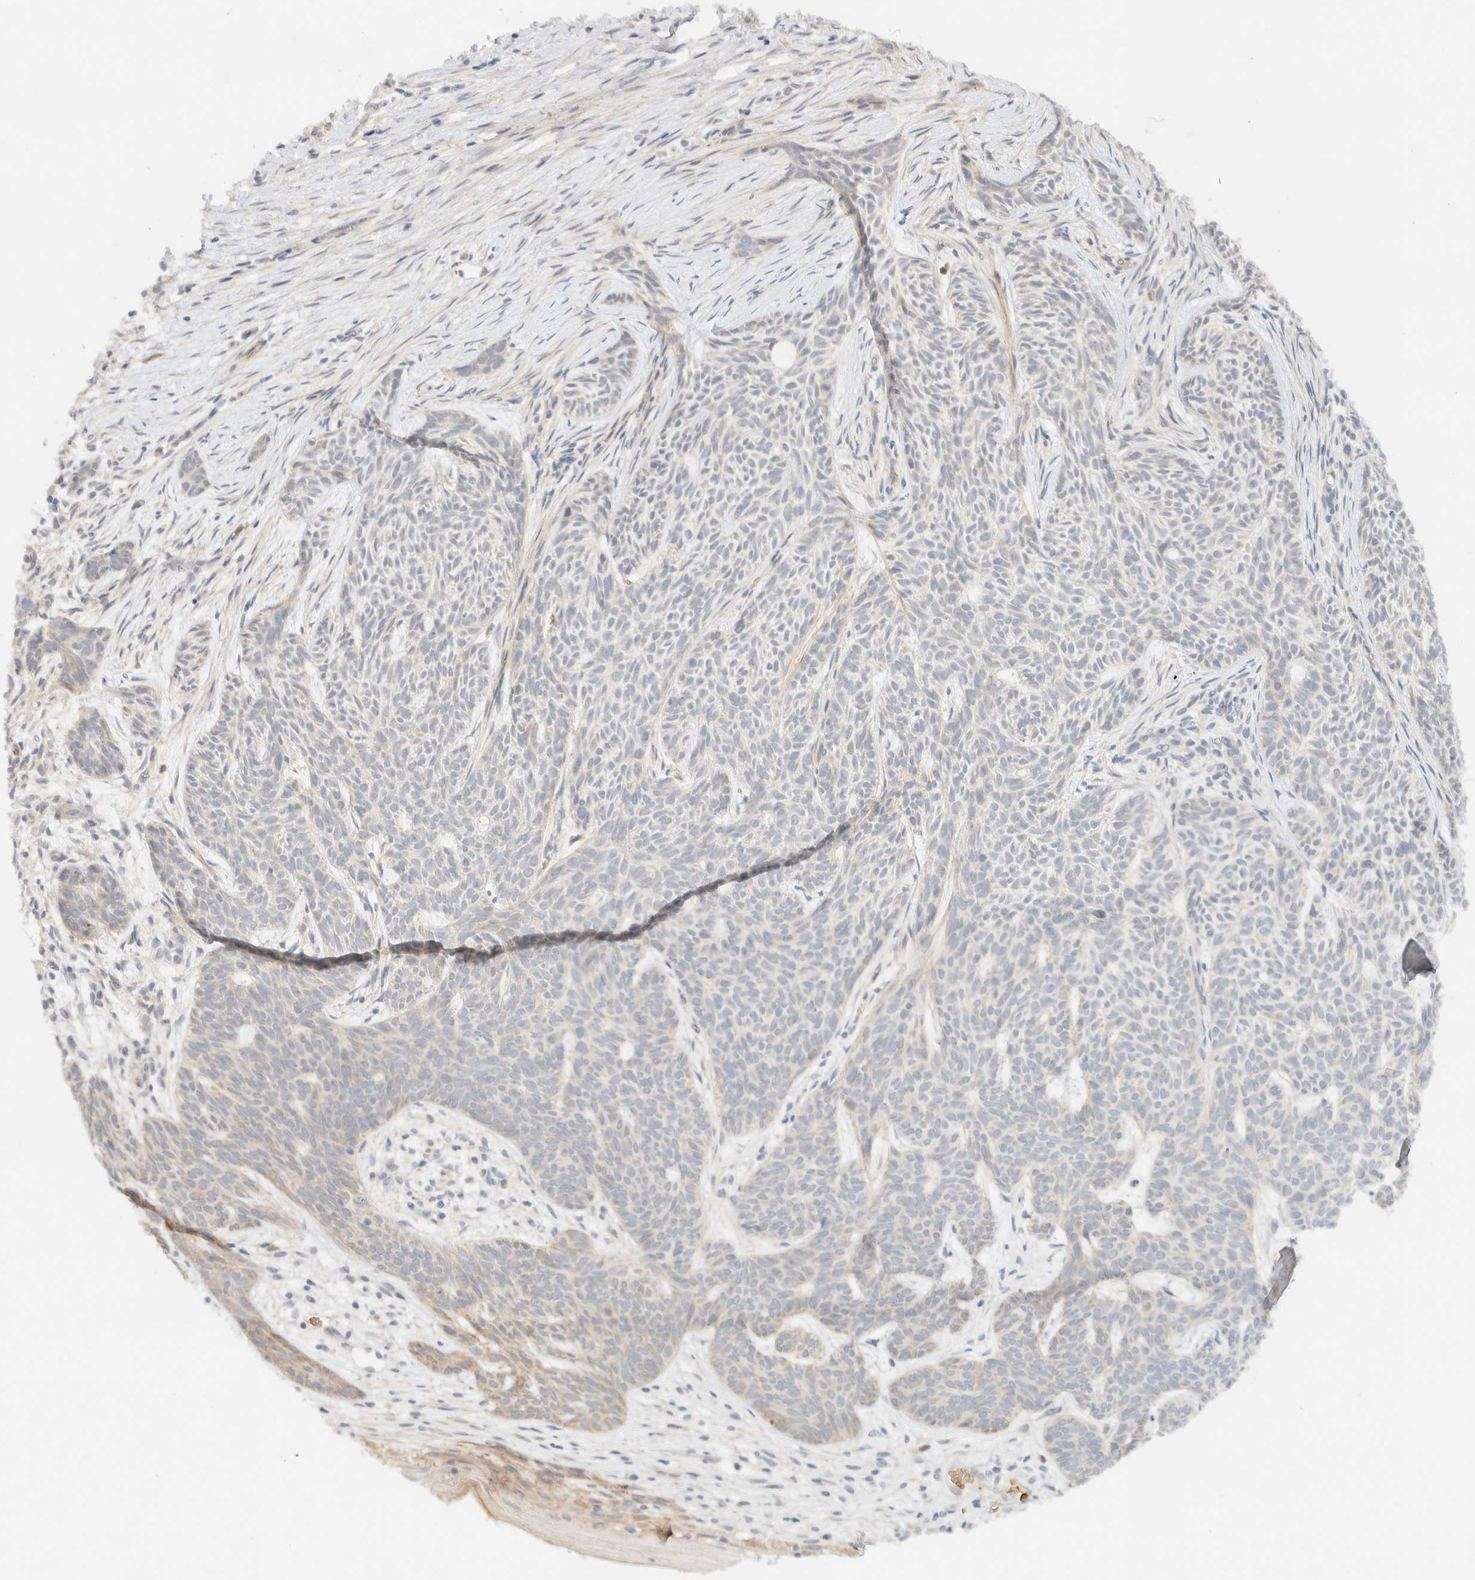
{"staining": {"intensity": "weak", "quantity": "<25%", "location": "cytoplasmic/membranous"}, "tissue": "skin cancer", "cell_type": "Tumor cells", "image_type": "cancer", "snomed": [{"axis": "morphology", "description": "Basal cell carcinoma"}, {"axis": "topography", "description": "Skin"}], "caption": "Immunohistochemistry (IHC) image of human skin cancer stained for a protein (brown), which displays no staining in tumor cells.", "gene": "TNK1", "patient": {"sex": "female", "age": 59}}